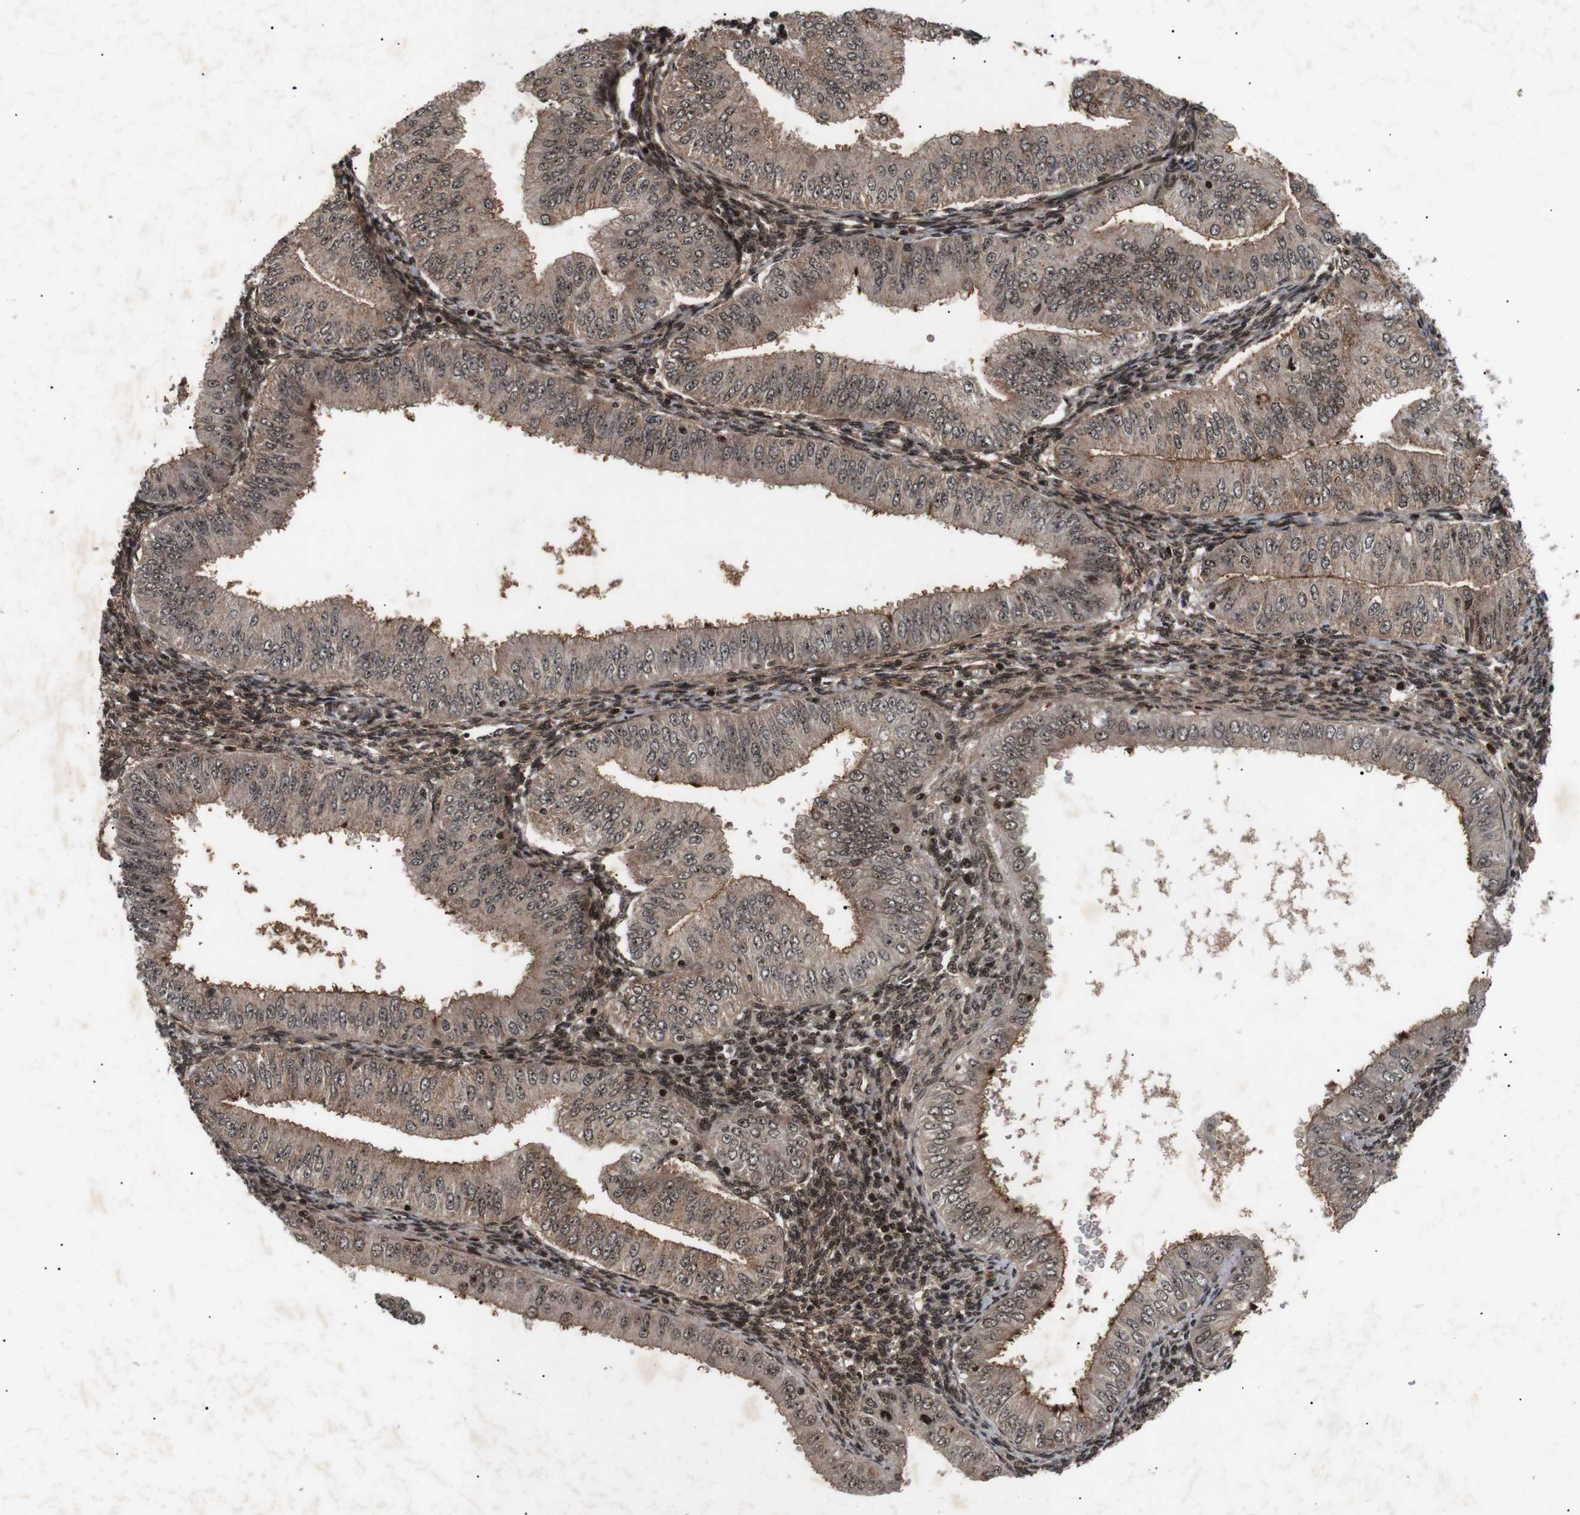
{"staining": {"intensity": "moderate", "quantity": ">75%", "location": "cytoplasmic/membranous,nuclear"}, "tissue": "endometrial cancer", "cell_type": "Tumor cells", "image_type": "cancer", "snomed": [{"axis": "morphology", "description": "Normal tissue, NOS"}, {"axis": "morphology", "description": "Adenocarcinoma, NOS"}, {"axis": "topography", "description": "Endometrium"}], "caption": "Immunohistochemical staining of endometrial cancer (adenocarcinoma) demonstrates medium levels of moderate cytoplasmic/membranous and nuclear positivity in approximately >75% of tumor cells. (Stains: DAB in brown, nuclei in blue, Microscopy: brightfield microscopy at high magnification).", "gene": "KIF23", "patient": {"sex": "female", "age": 53}}